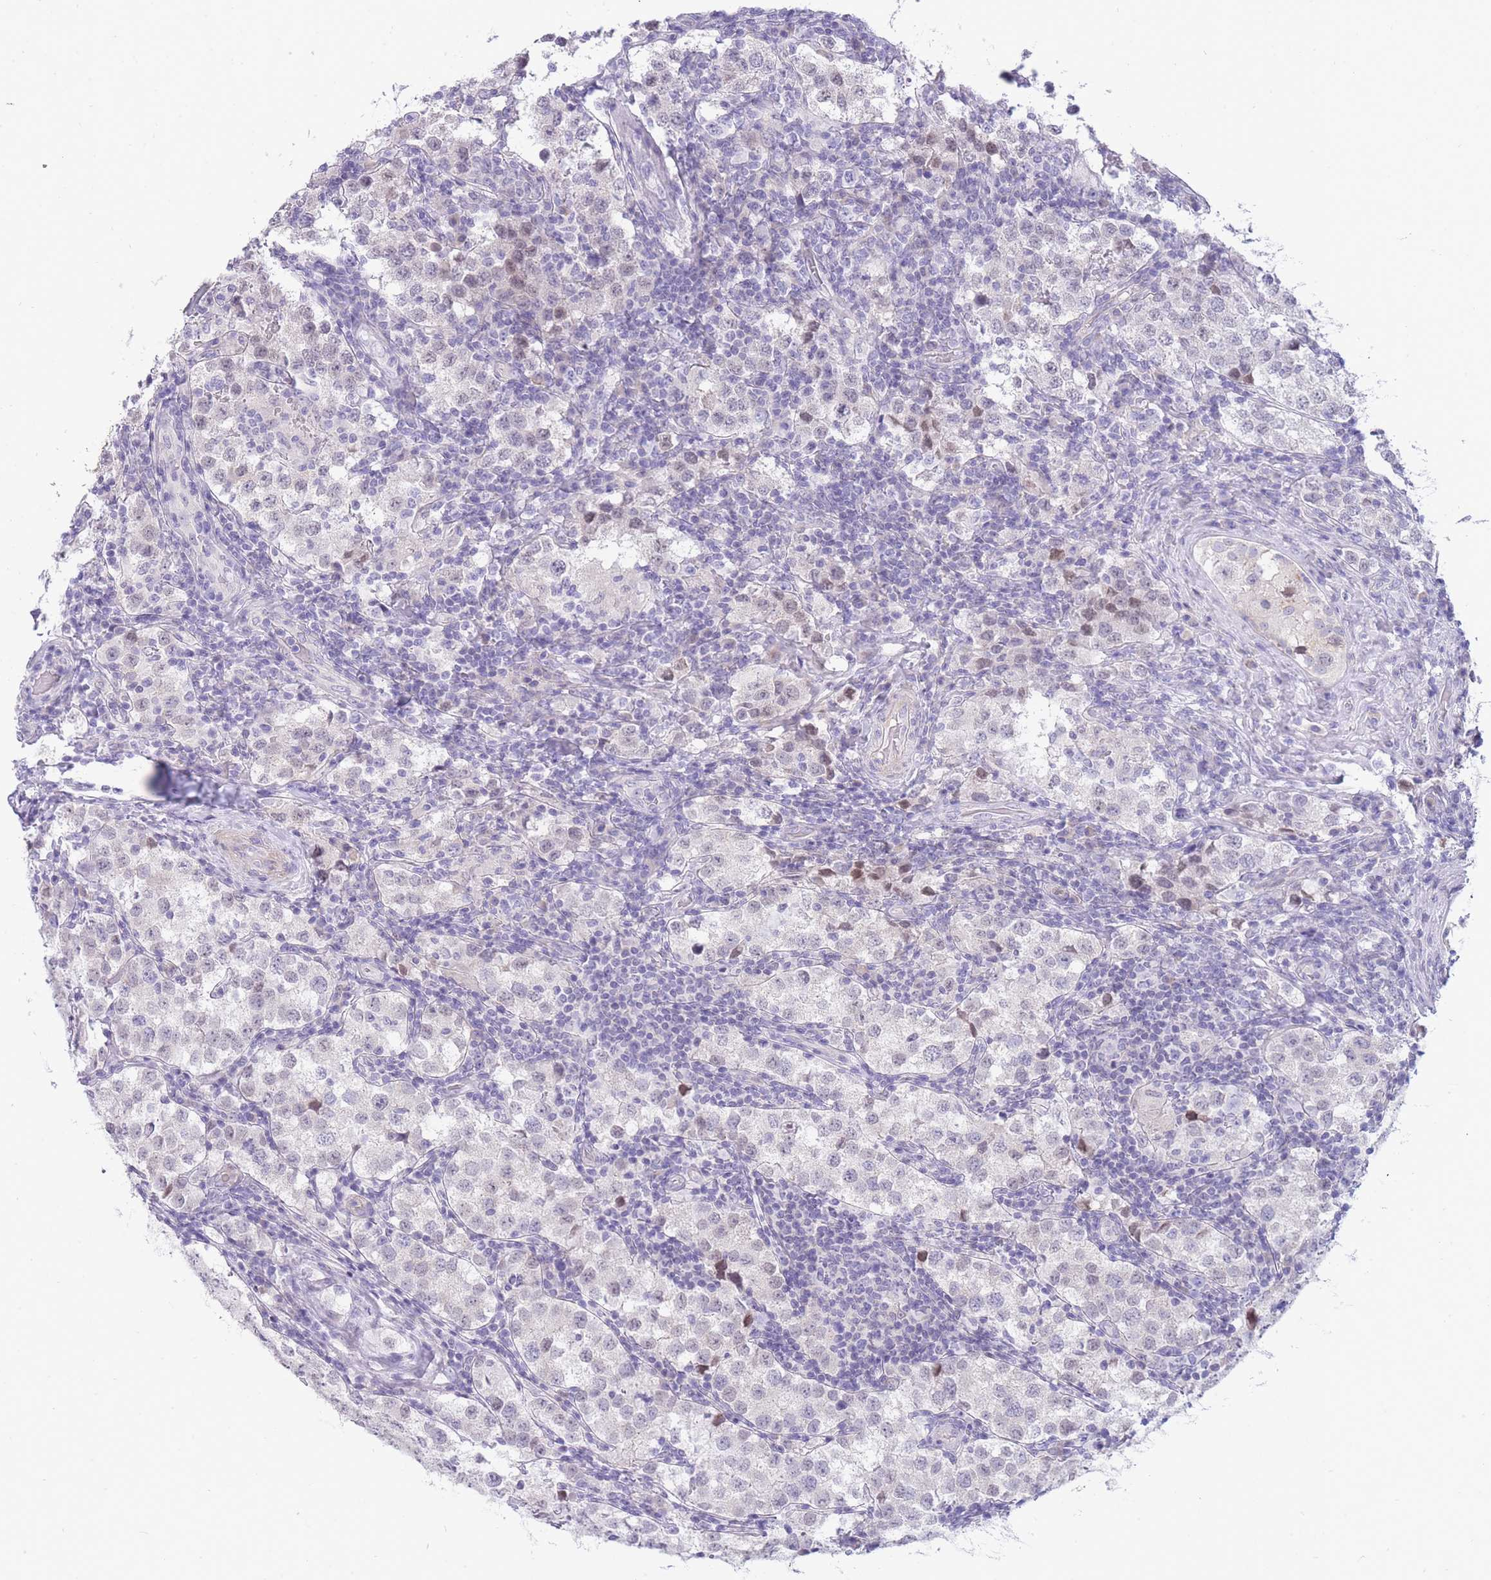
{"staining": {"intensity": "negative", "quantity": "none", "location": "none"}, "tissue": "testis cancer", "cell_type": "Tumor cells", "image_type": "cancer", "snomed": [{"axis": "morphology", "description": "Seminoma, NOS"}, {"axis": "topography", "description": "Testis"}], "caption": "IHC photomicrograph of human testis seminoma stained for a protein (brown), which exhibits no expression in tumor cells.", "gene": "PRR23B", "patient": {"sex": "male", "age": 34}}